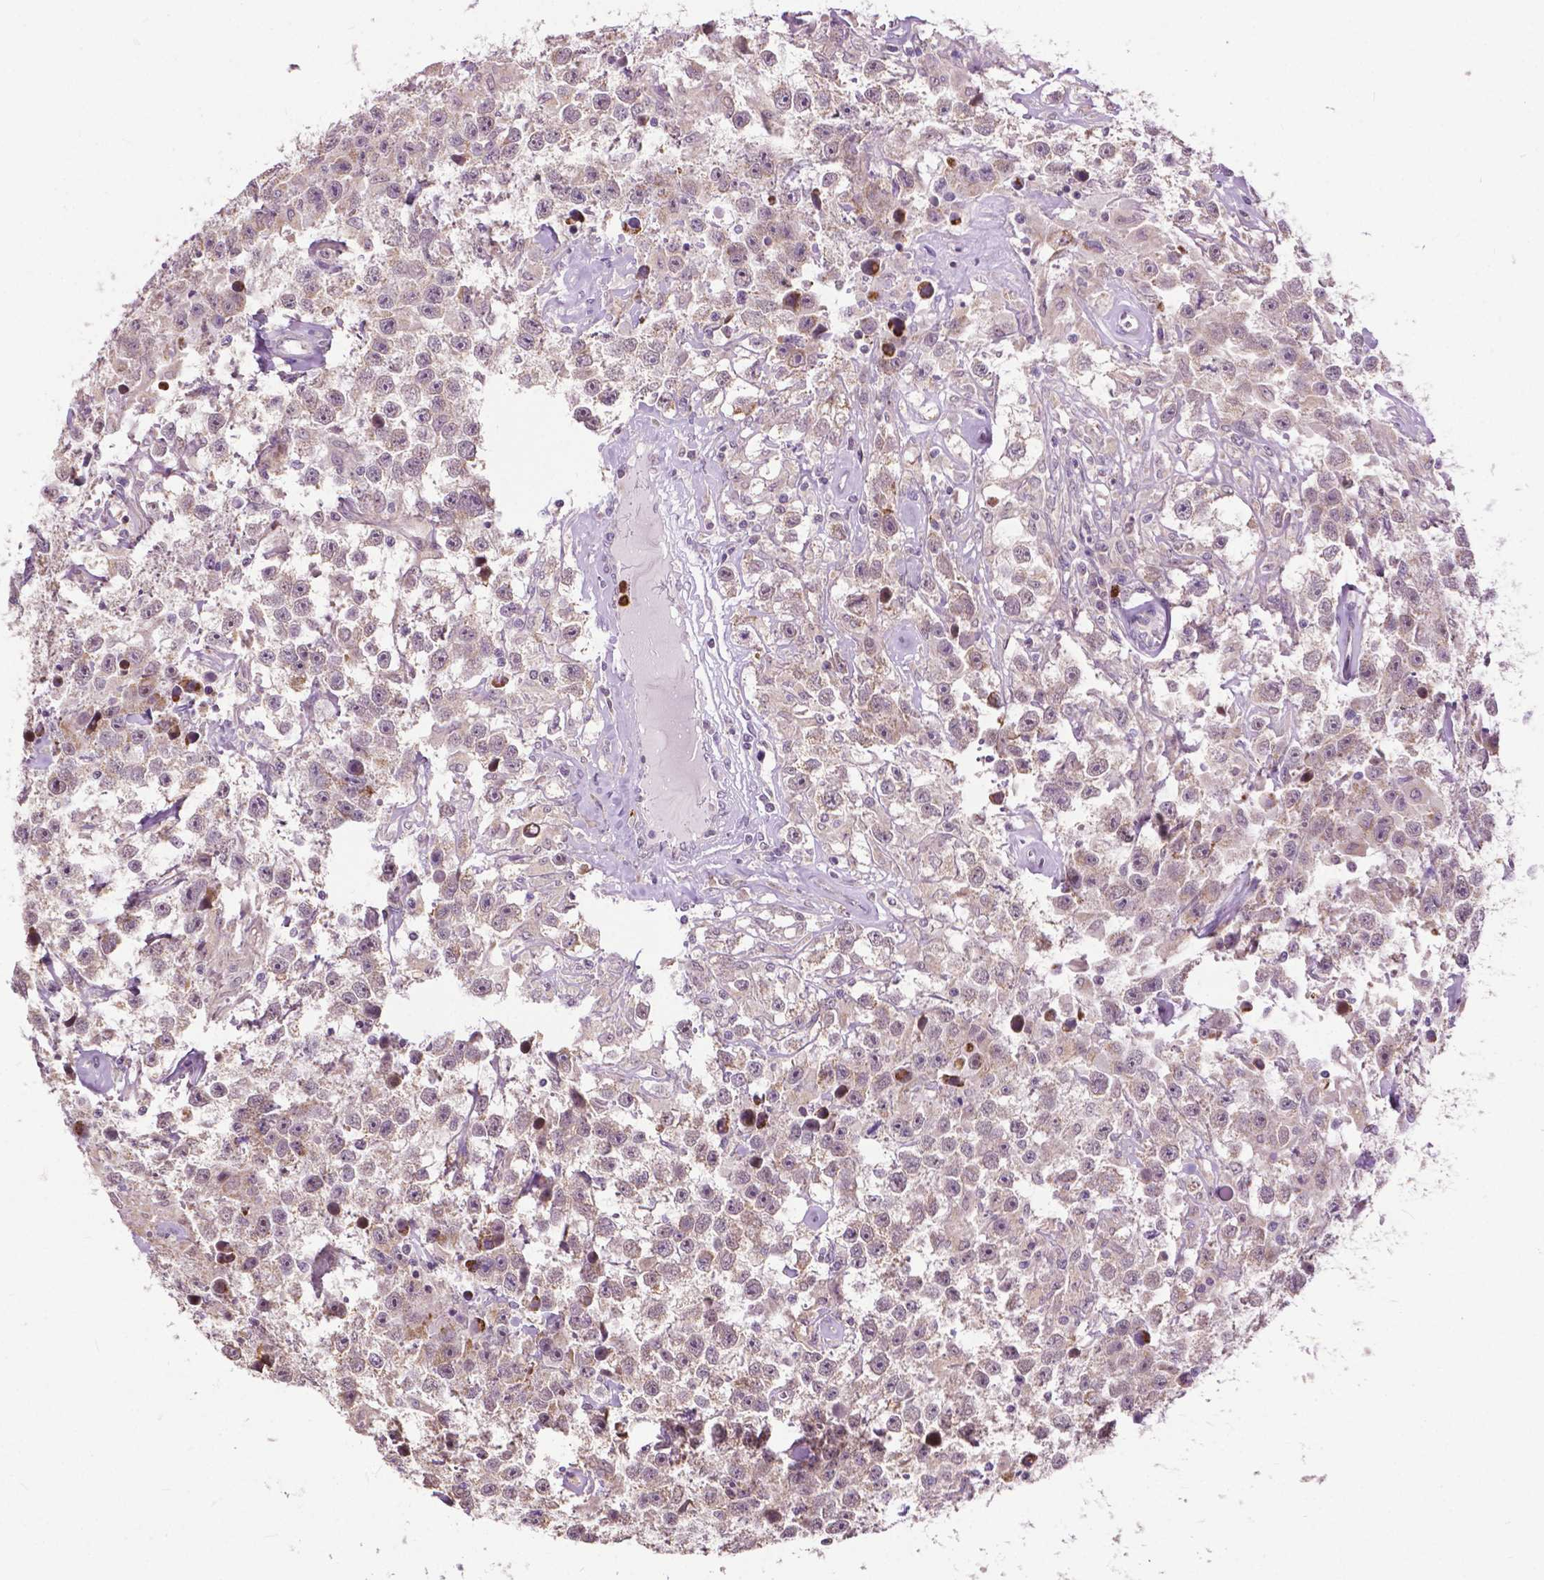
{"staining": {"intensity": "weak", "quantity": "<25%", "location": "cytoplasmic/membranous"}, "tissue": "testis cancer", "cell_type": "Tumor cells", "image_type": "cancer", "snomed": [{"axis": "morphology", "description": "Seminoma, NOS"}, {"axis": "topography", "description": "Testis"}], "caption": "Protein analysis of testis cancer reveals no significant staining in tumor cells.", "gene": "TTC9B", "patient": {"sex": "male", "age": 43}}